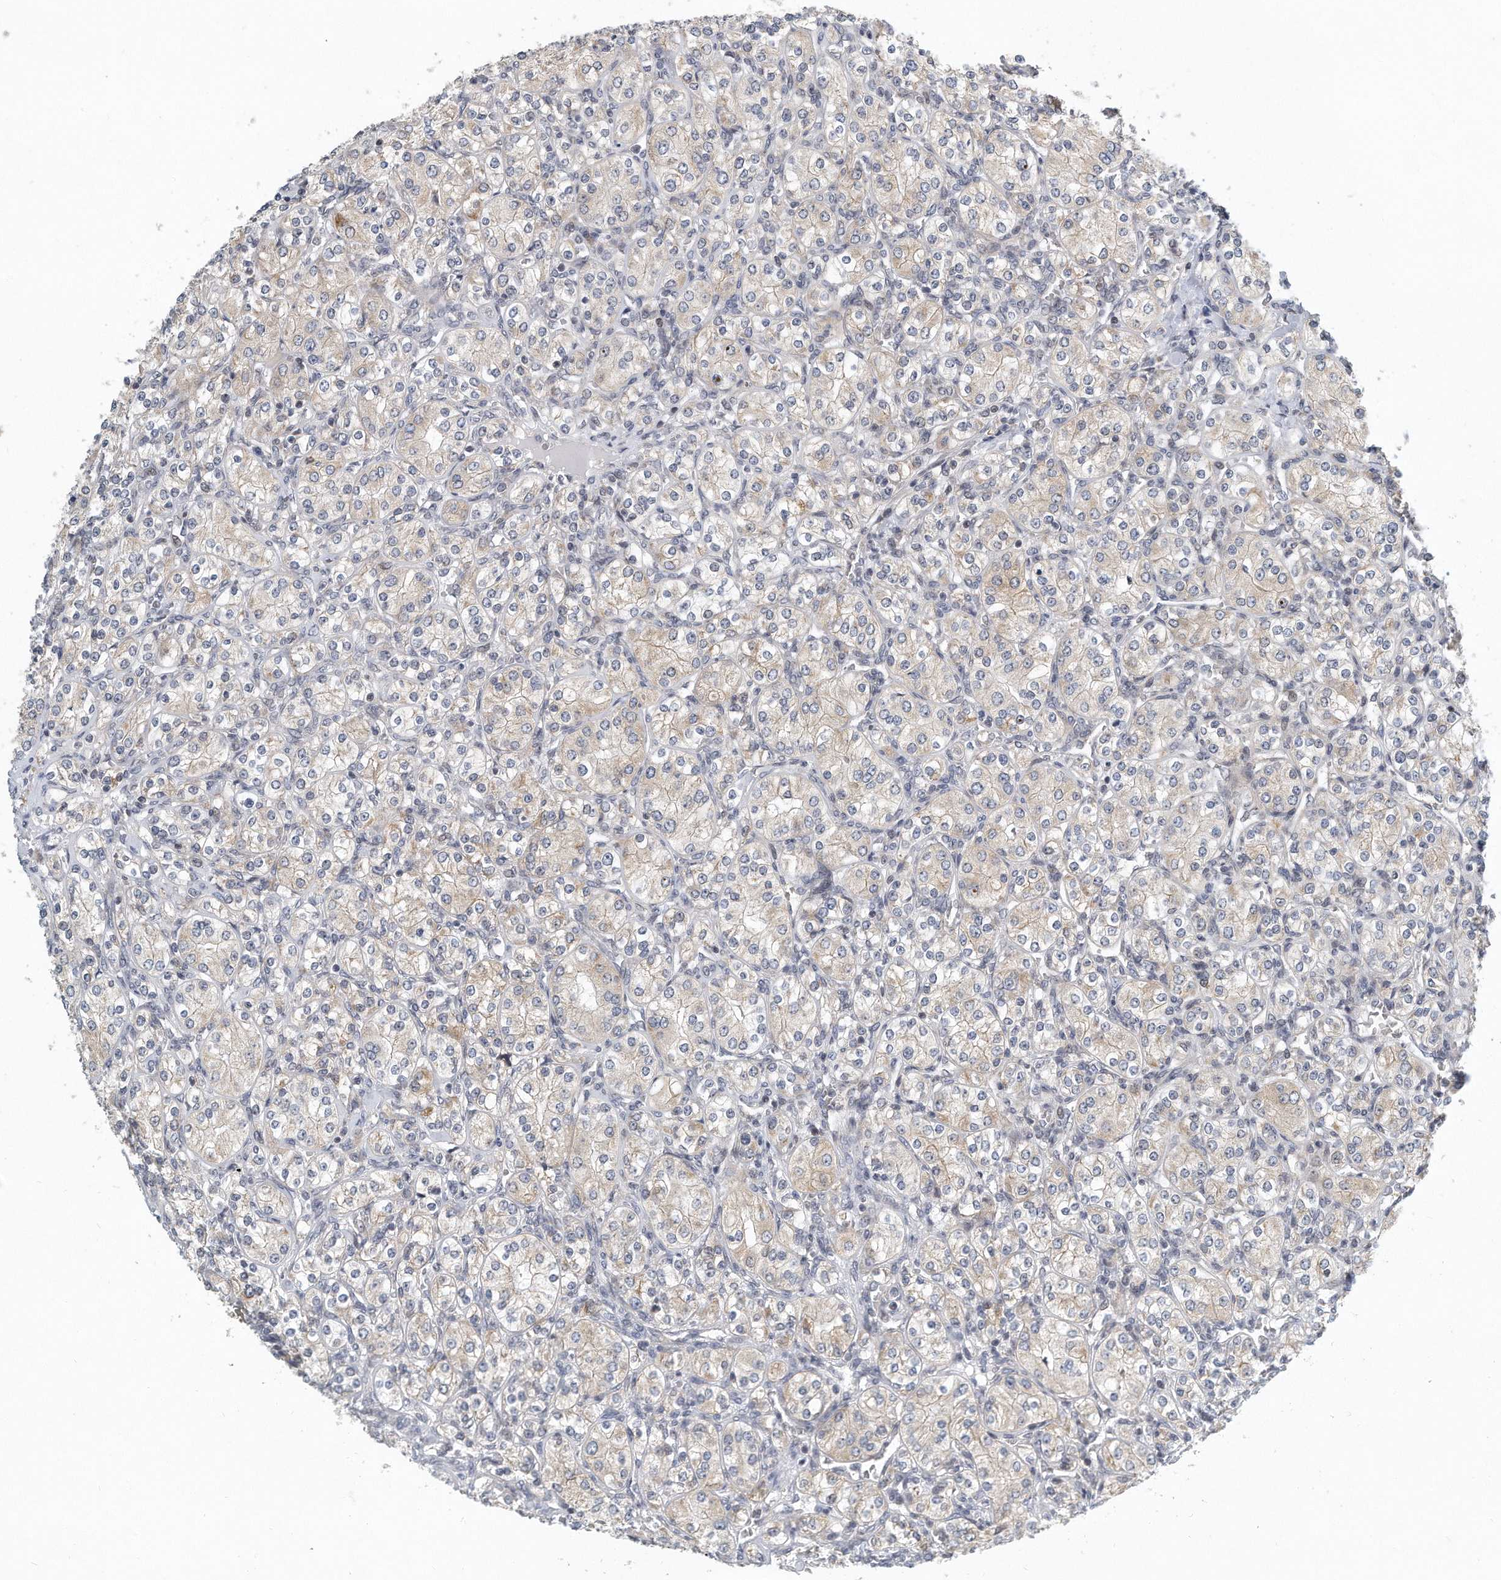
{"staining": {"intensity": "weak", "quantity": "25%-75%", "location": "cytoplasmic/membranous"}, "tissue": "renal cancer", "cell_type": "Tumor cells", "image_type": "cancer", "snomed": [{"axis": "morphology", "description": "Adenocarcinoma, NOS"}, {"axis": "topography", "description": "Kidney"}], "caption": "Immunohistochemical staining of renal adenocarcinoma displays low levels of weak cytoplasmic/membranous protein positivity in approximately 25%-75% of tumor cells. (DAB (3,3'-diaminobenzidine) IHC with brightfield microscopy, high magnification).", "gene": "VLDLR", "patient": {"sex": "male", "age": 77}}